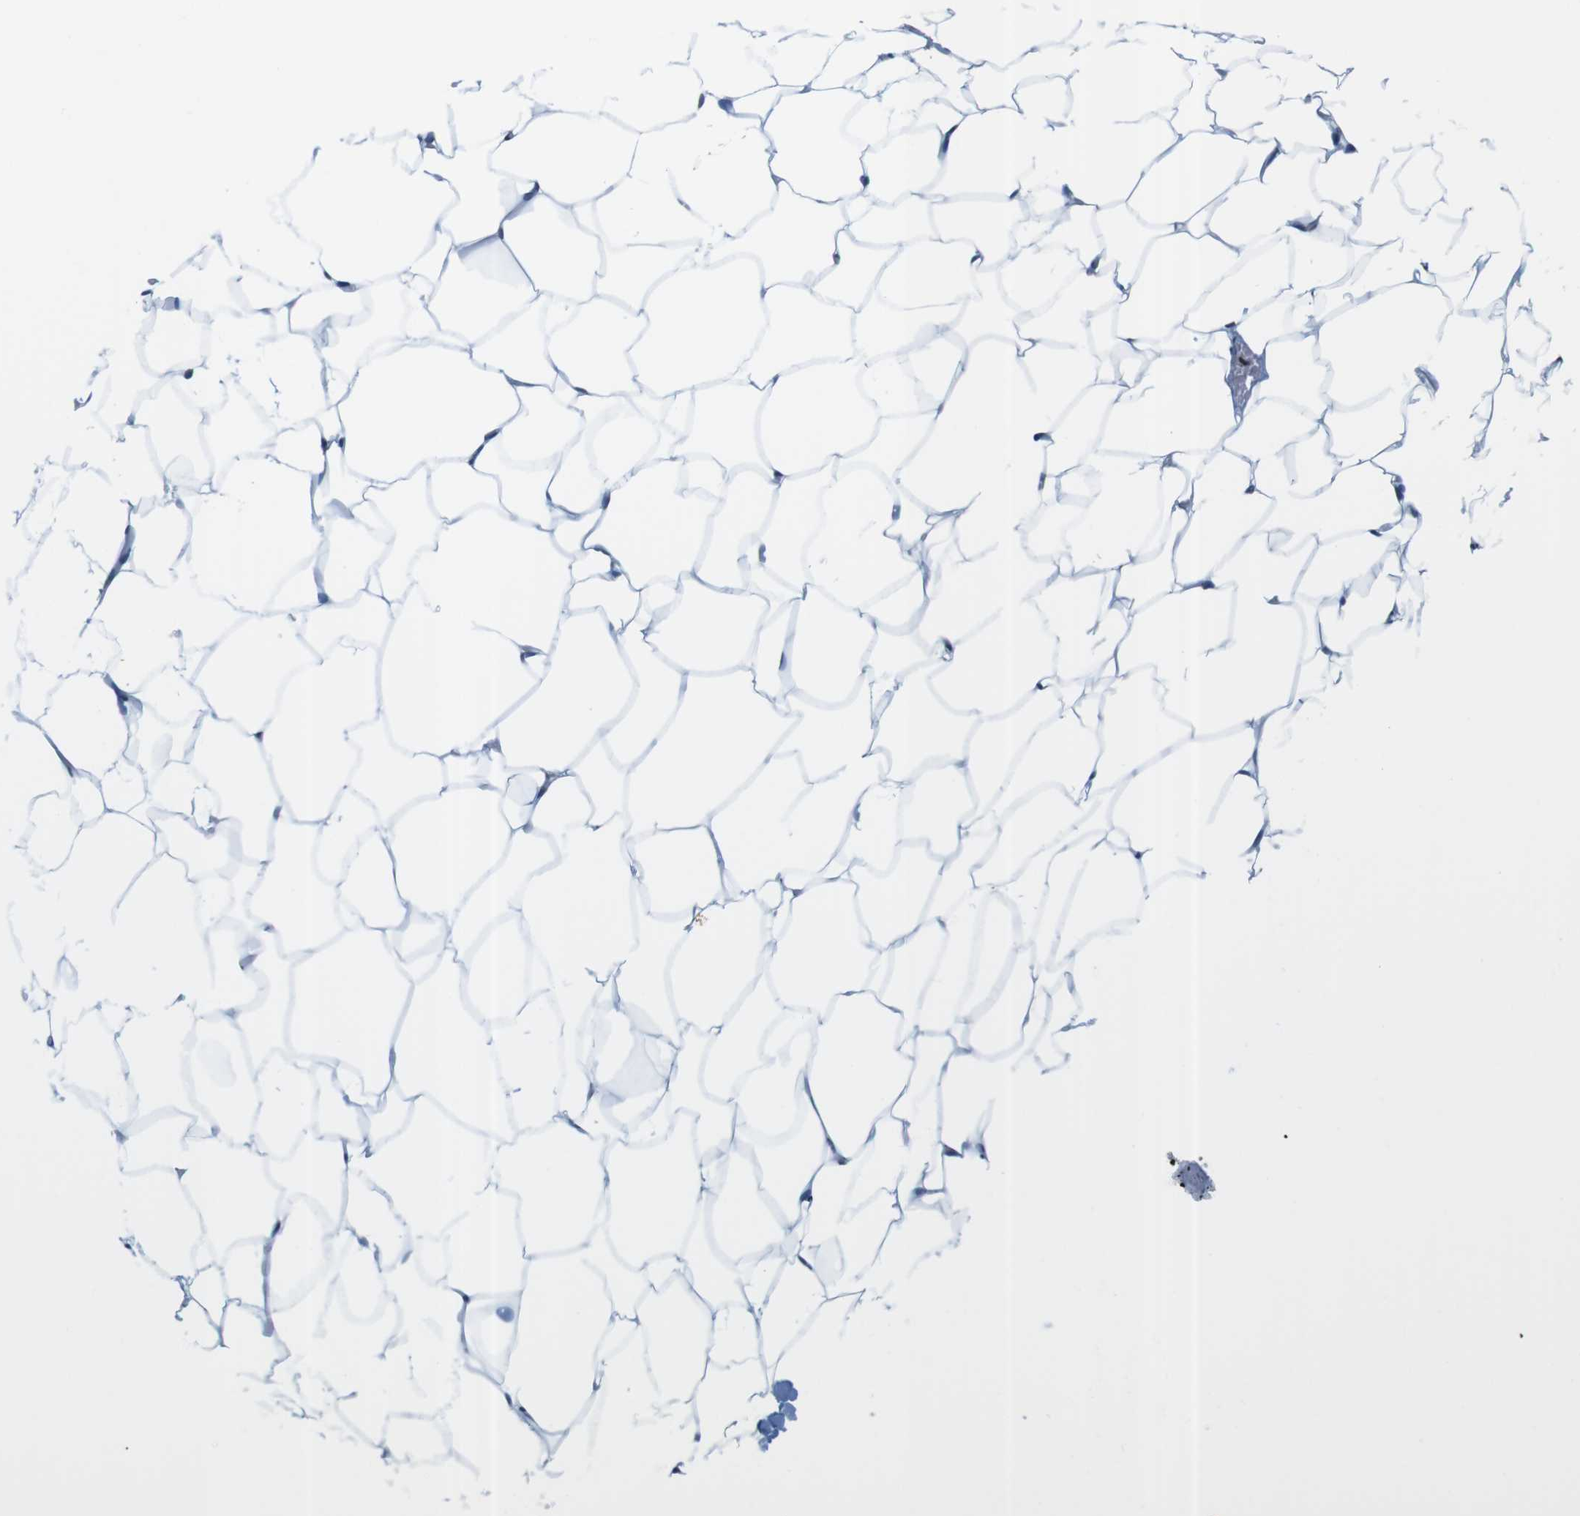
{"staining": {"intensity": "moderate", "quantity": ">75%", "location": "nuclear"}, "tissue": "adipose tissue", "cell_type": "Adipocytes", "image_type": "normal", "snomed": [{"axis": "morphology", "description": "Normal tissue, NOS"}, {"axis": "topography", "description": "Breast"}, {"axis": "topography", "description": "Adipose tissue"}], "caption": "This is a histology image of IHC staining of benign adipose tissue, which shows moderate staining in the nuclear of adipocytes.", "gene": "BSX", "patient": {"sex": "female", "age": 25}}